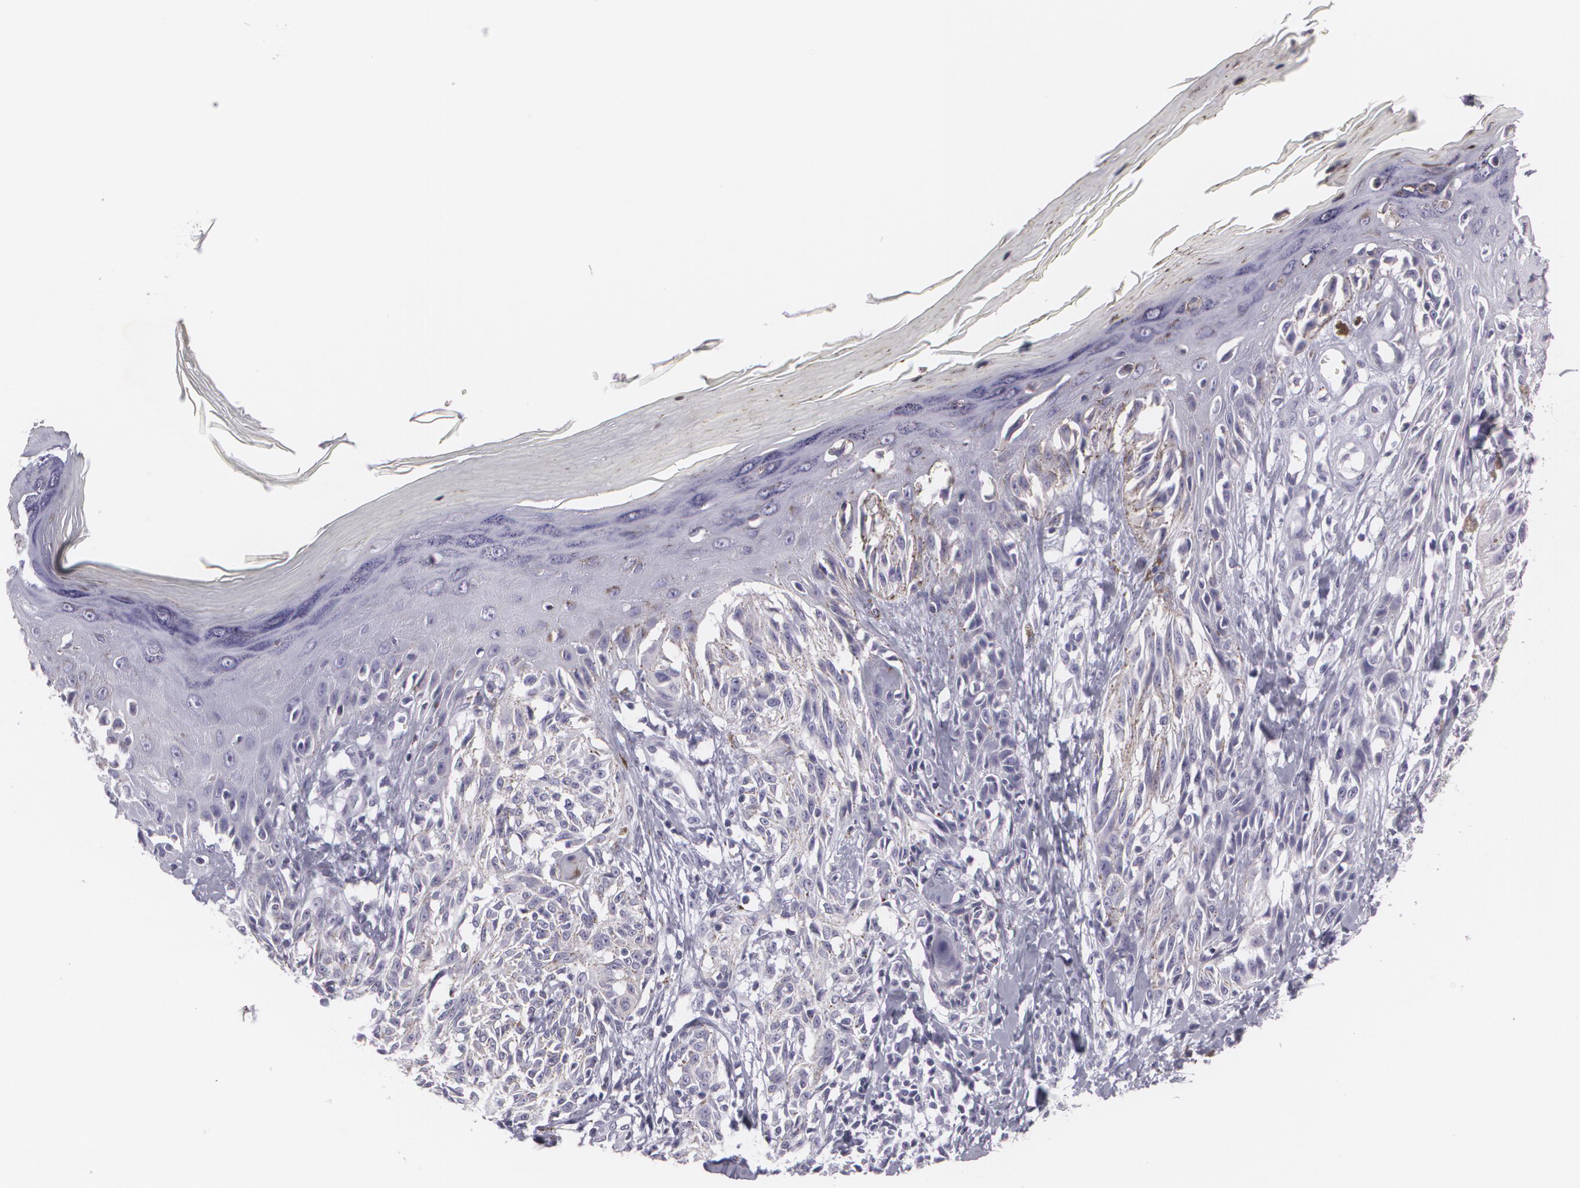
{"staining": {"intensity": "negative", "quantity": "none", "location": "none"}, "tissue": "melanoma", "cell_type": "Tumor cells", "image_type": "cancer", "snomed": [{"axis": "morphology", "description": "Malignant melanoma, NOS"}, {"axis": "topography", "description": "Skin"}], "caption": "A photomicrograph of human melanoma is negative for staining in tumor cells.", "gene": "MAP2", "patient": {"sex": "female", "age": 77}}